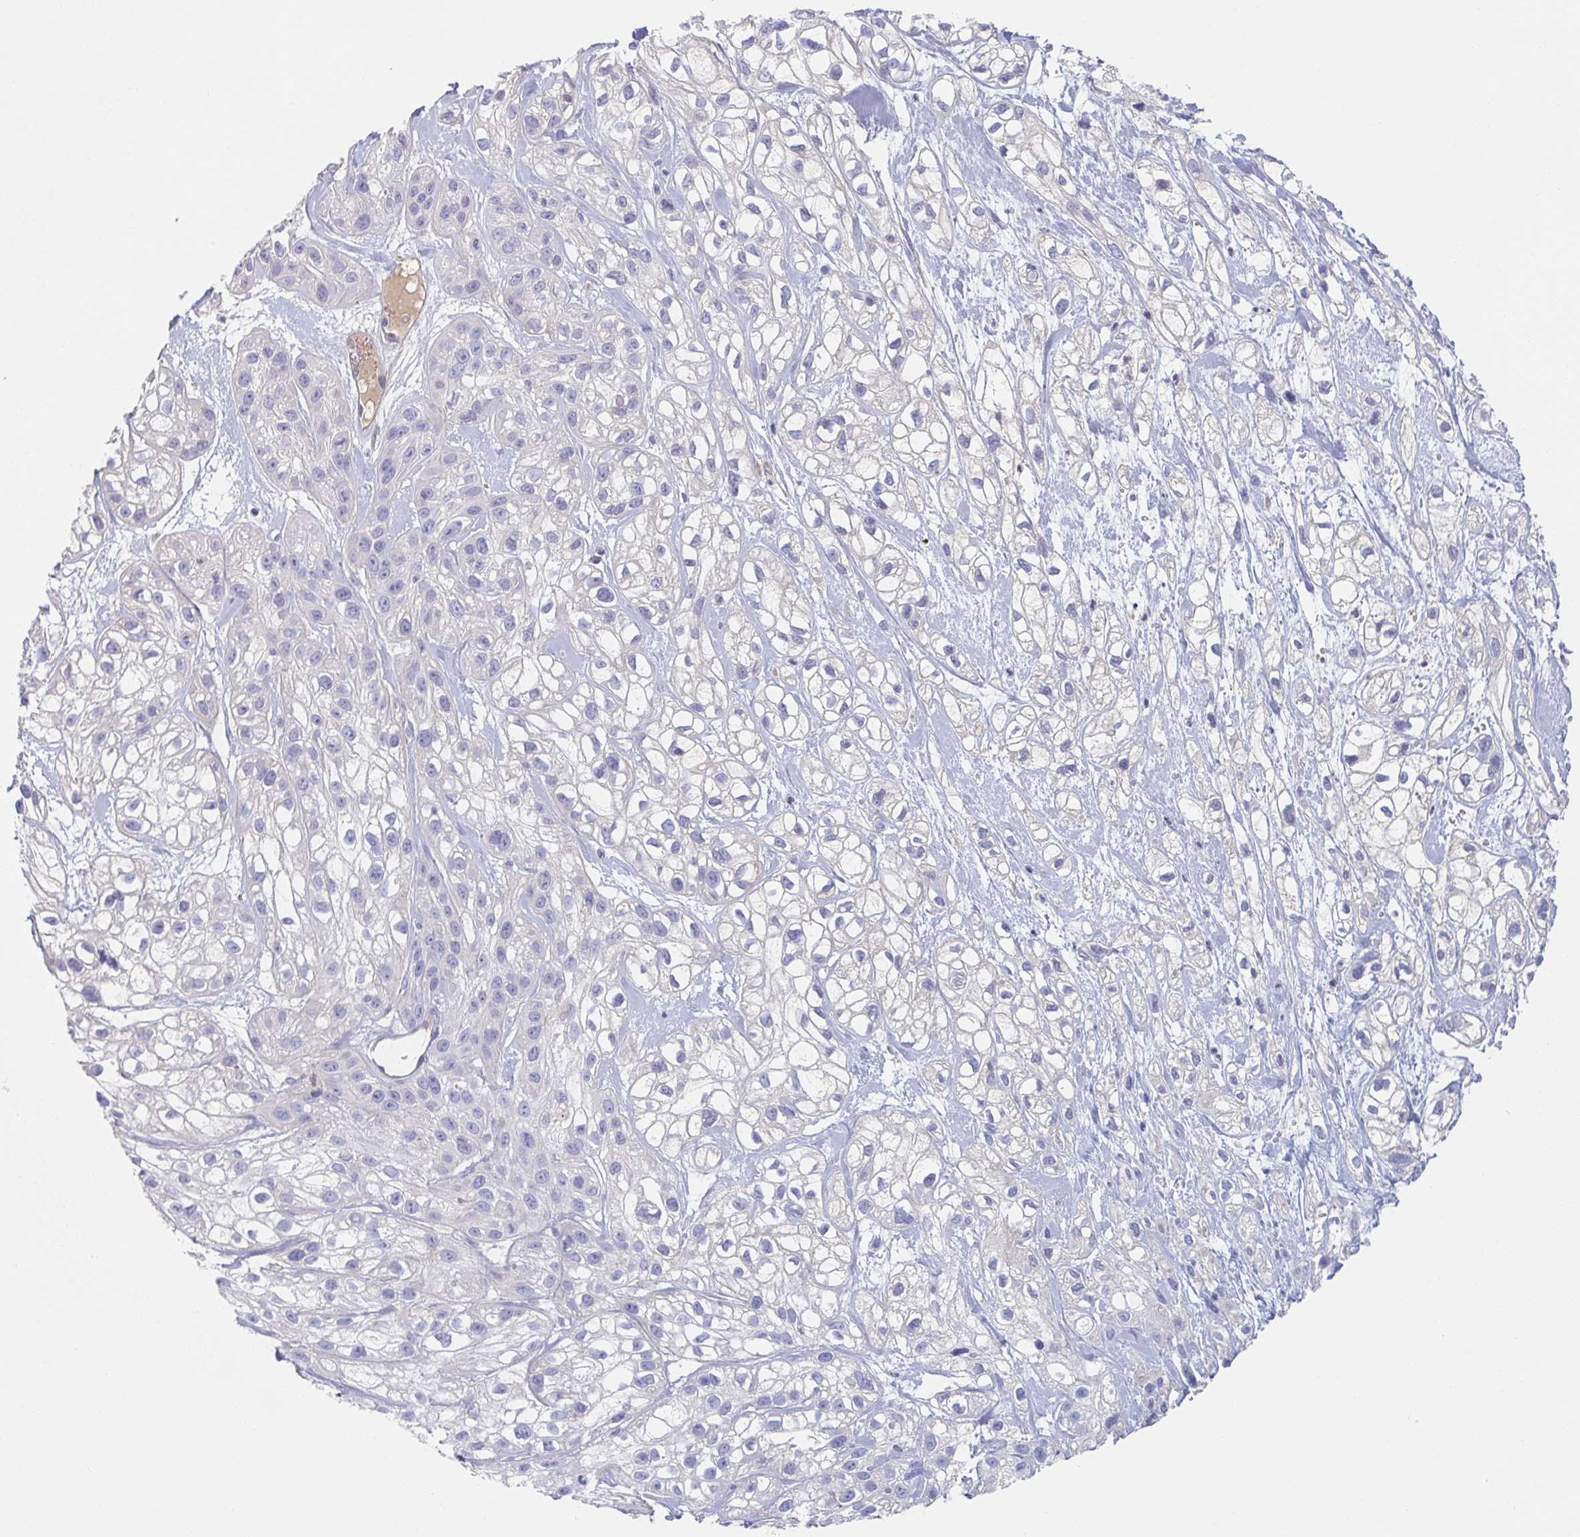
{"staining": {"intensity": "negative", "quantity": "none", "location": "none"}, "tissue": "skin cancer", "cell_type": "Tumor cells", "image_type": "cancer", "snomed": [{"axis": "morphology", "description": "Squamous cell carcinoma, NOS"}, {"axis": "topography", "description": "Skin"}], "caption": "Immunohistochemistry of skin cancer exhibits no expression in tumor cells.", "gene": "AMPD2", "patient": {"sex": "male", "age": 82}}